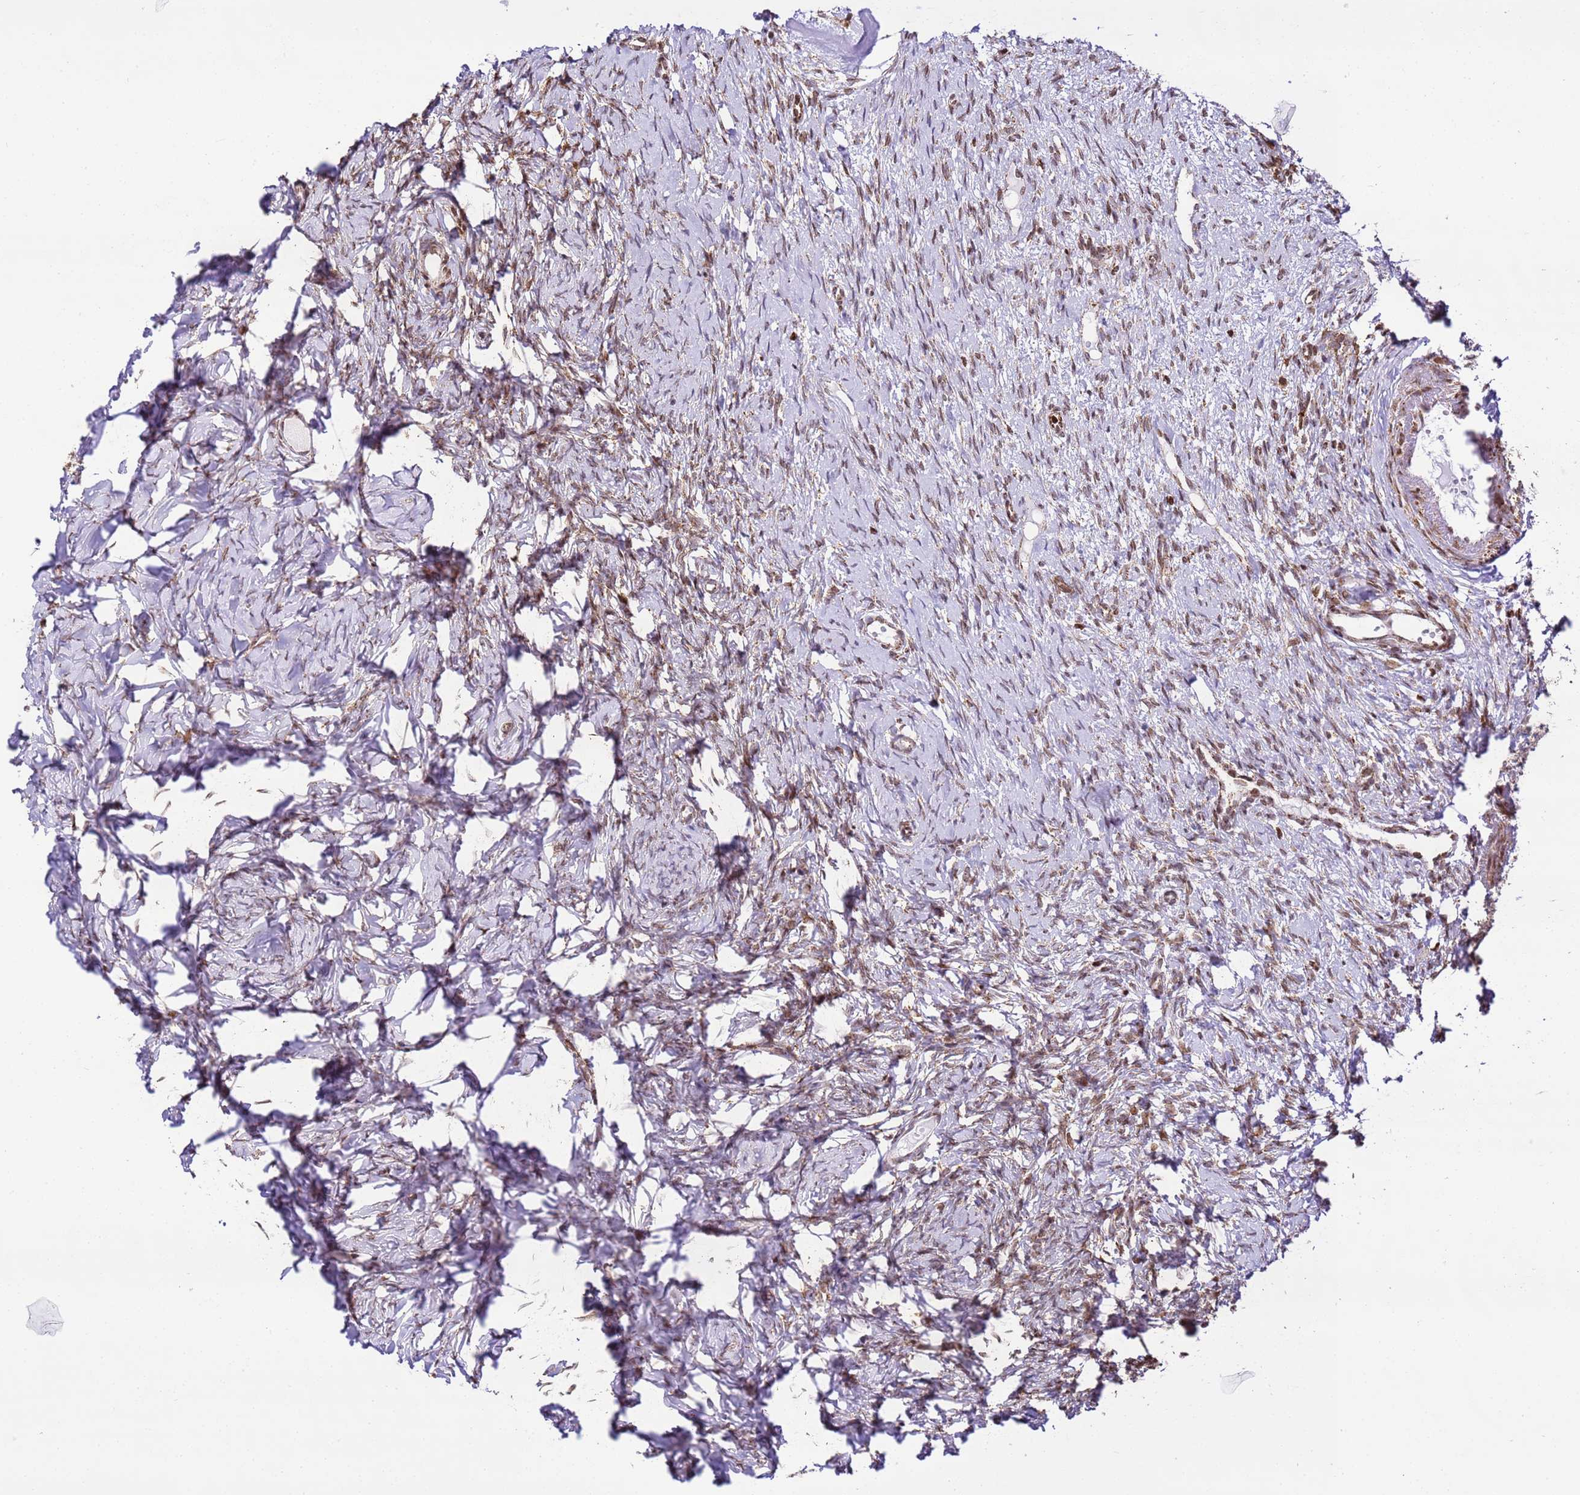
{"staining": {"intensity": "moderate", "quantity": "25%-75%", "location": "cytoplasmic/membranous"}, "tissue": "ovary", "cell_type": "Ovarian stroma cells", "image_type": "normal", "snomed": [{"axis": "morphology", "description": "Normal tissue, NOS"}, {"axis": "topography", "description": "Ovary"}], "caption": "Ovarian stroma cells display moderate cytoplasmic/membranous positivity in approximately 25%-75% of cells in unremarkable ovary. (DAB IHC with brightfield microscopy, high magnification).", "gene": "HSPE1", "patient": {"sex": "female", "age": 51}}